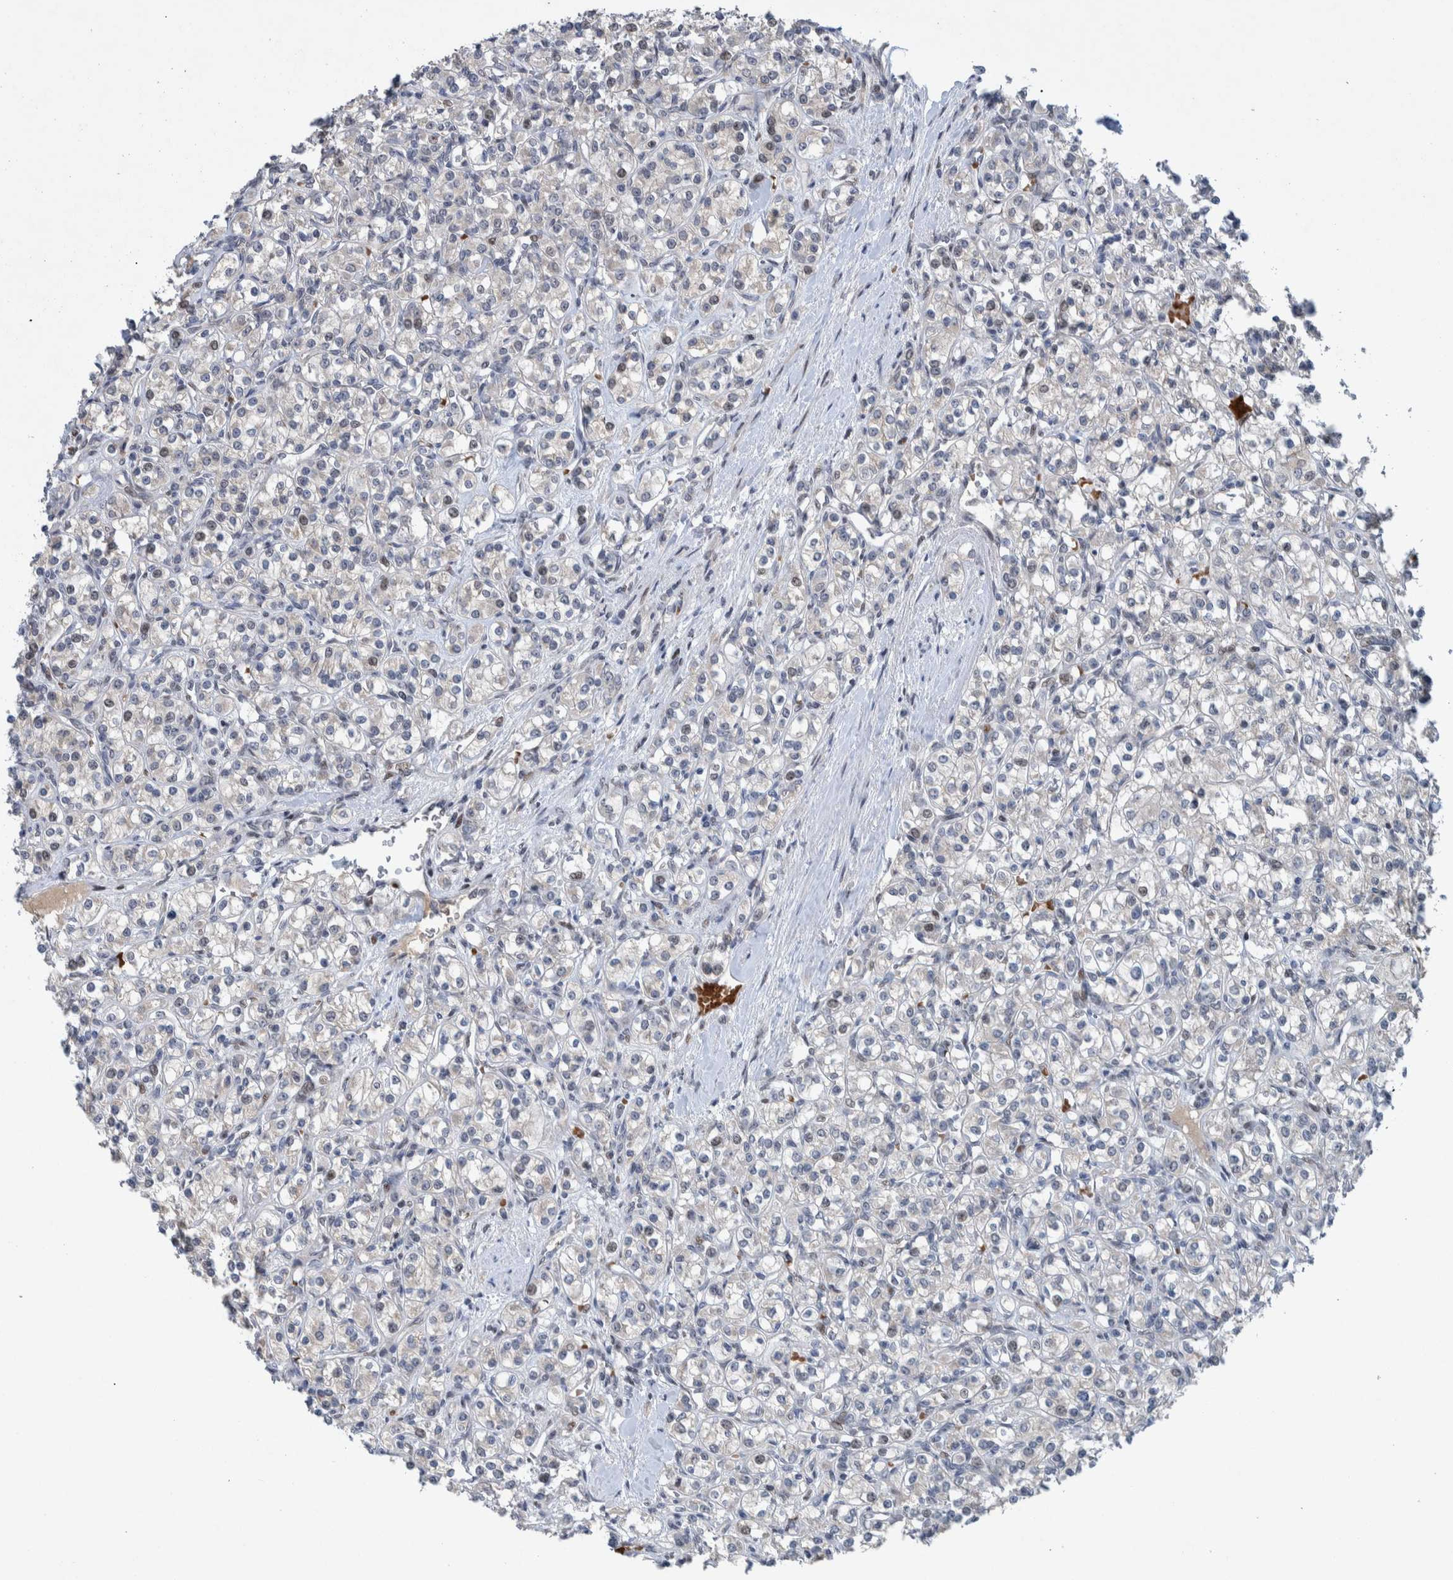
{"staining": {"intensity": "negative", "quantity": "none", "location": "none"}, "tissue": "renal cancer", "cell_type": "Tumor cells", "image_type": "cancer", "snomed": [{"axis": "morphology", "description": "Adenocarcinoma, NOS"}, {"axis": "topography", "description": "Kidney"}], "caption": "The micrograph shows no significant staining in tumor cells of renal adenocarcinoma.", "gene": "ESRP1", "patient": {"sex": "male", "age": 77}}